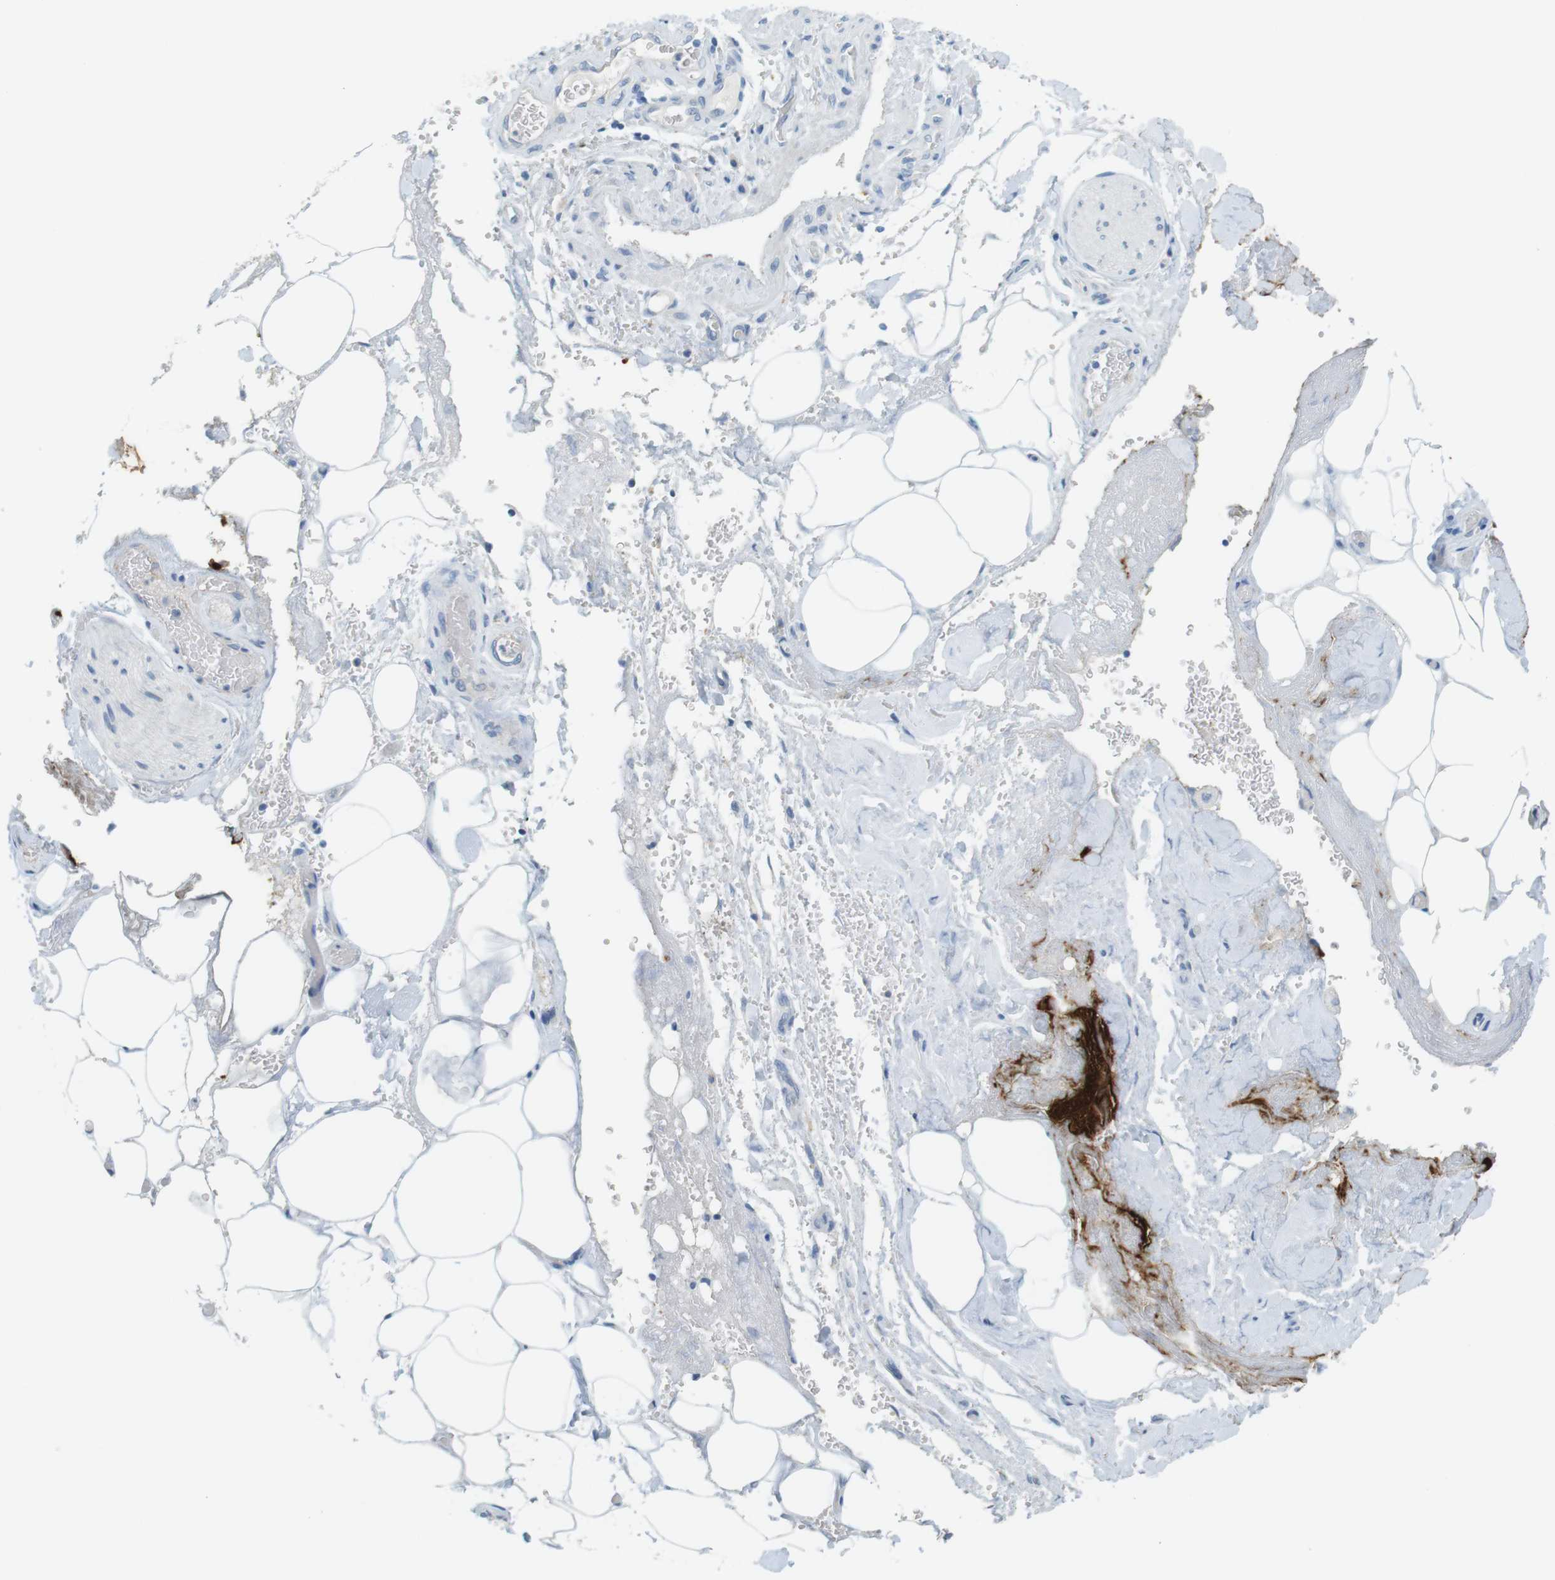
{"staining": {"intensity": "negative", "quantity": "none", "location": "none"}, "tissue": "adipose tissue", "cell_type": "Adipocytes", "image_type": "normal", "snomed": [{"axis": "morphology", "description": "Normal tissue, NOS"}, {"axis": "morphology", "description": "Cholangiocarcinoma"}, {"axis": "topography", "description": "Liver"}, {"axis": "topography", "description": "Peripheral nerve tissue"}], "caption": "Adipocytes are negative for protein expression in normal human adipose tissue. Brightfield microscopy of immunohistochemistry stained with DAB (brown) and hematoxylin (blue), captured at high magnification.", "gene": "MUC5B", "patient": {"sex": "male", "age": 50}}